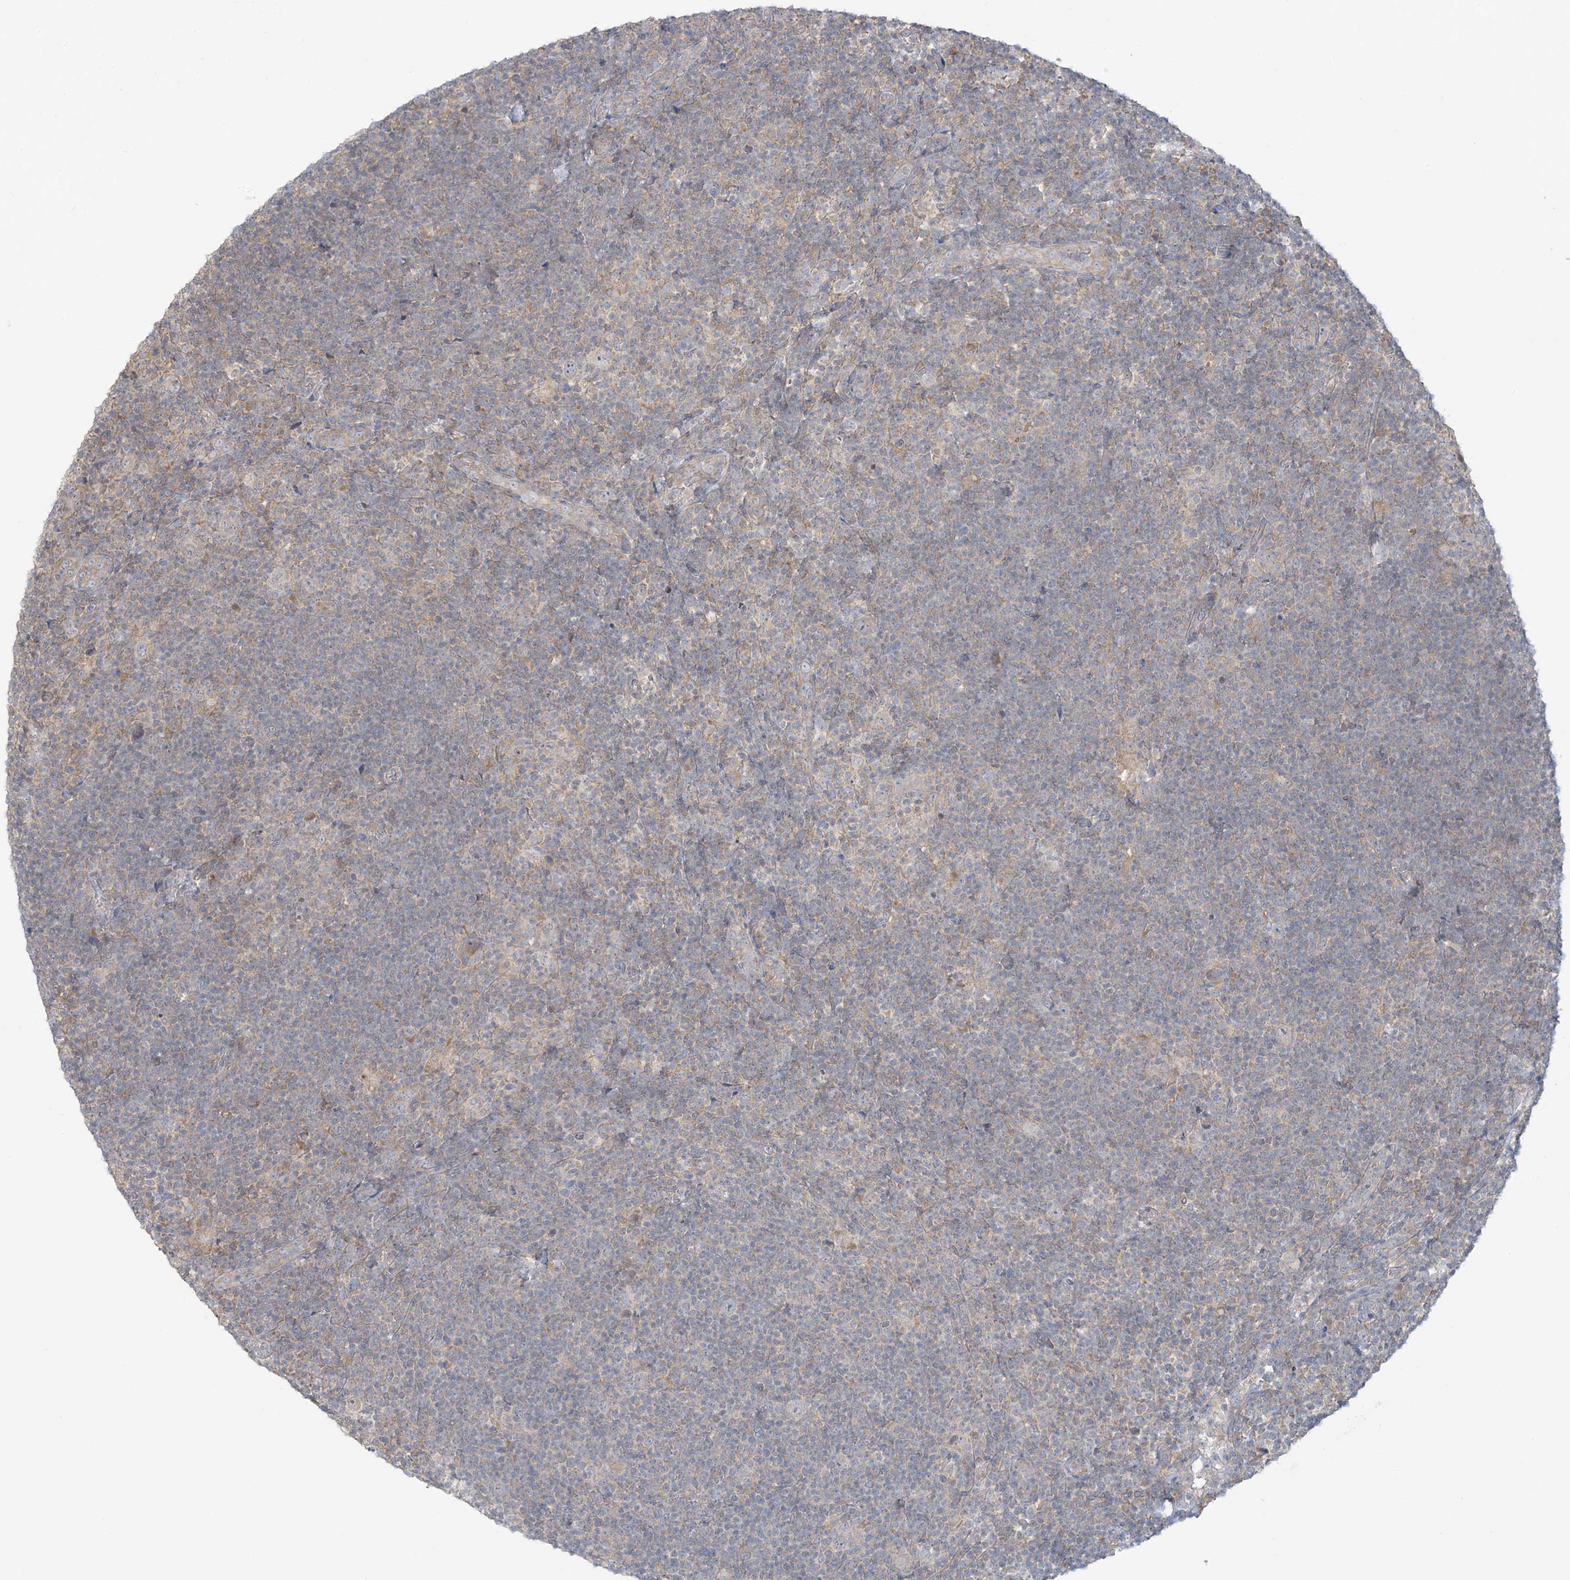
{"staining": {"intensity": "negative", "quantity": "none", "location": "none"}, "tissue": "lymphoma", "cell_type": "Tumor cells", "image_type": "cancer", "snomed": [{"axis": "morphology", "description": "Hodgkin's disease, NOS"}, {"axis": "topography", "description": "Lymph node"}], "caption": "Tumor cells are negative for protein expression in human Hodgkin's disease.", "gene": "EEFSEC", "patient": {"sex": "female", "age": 57}}